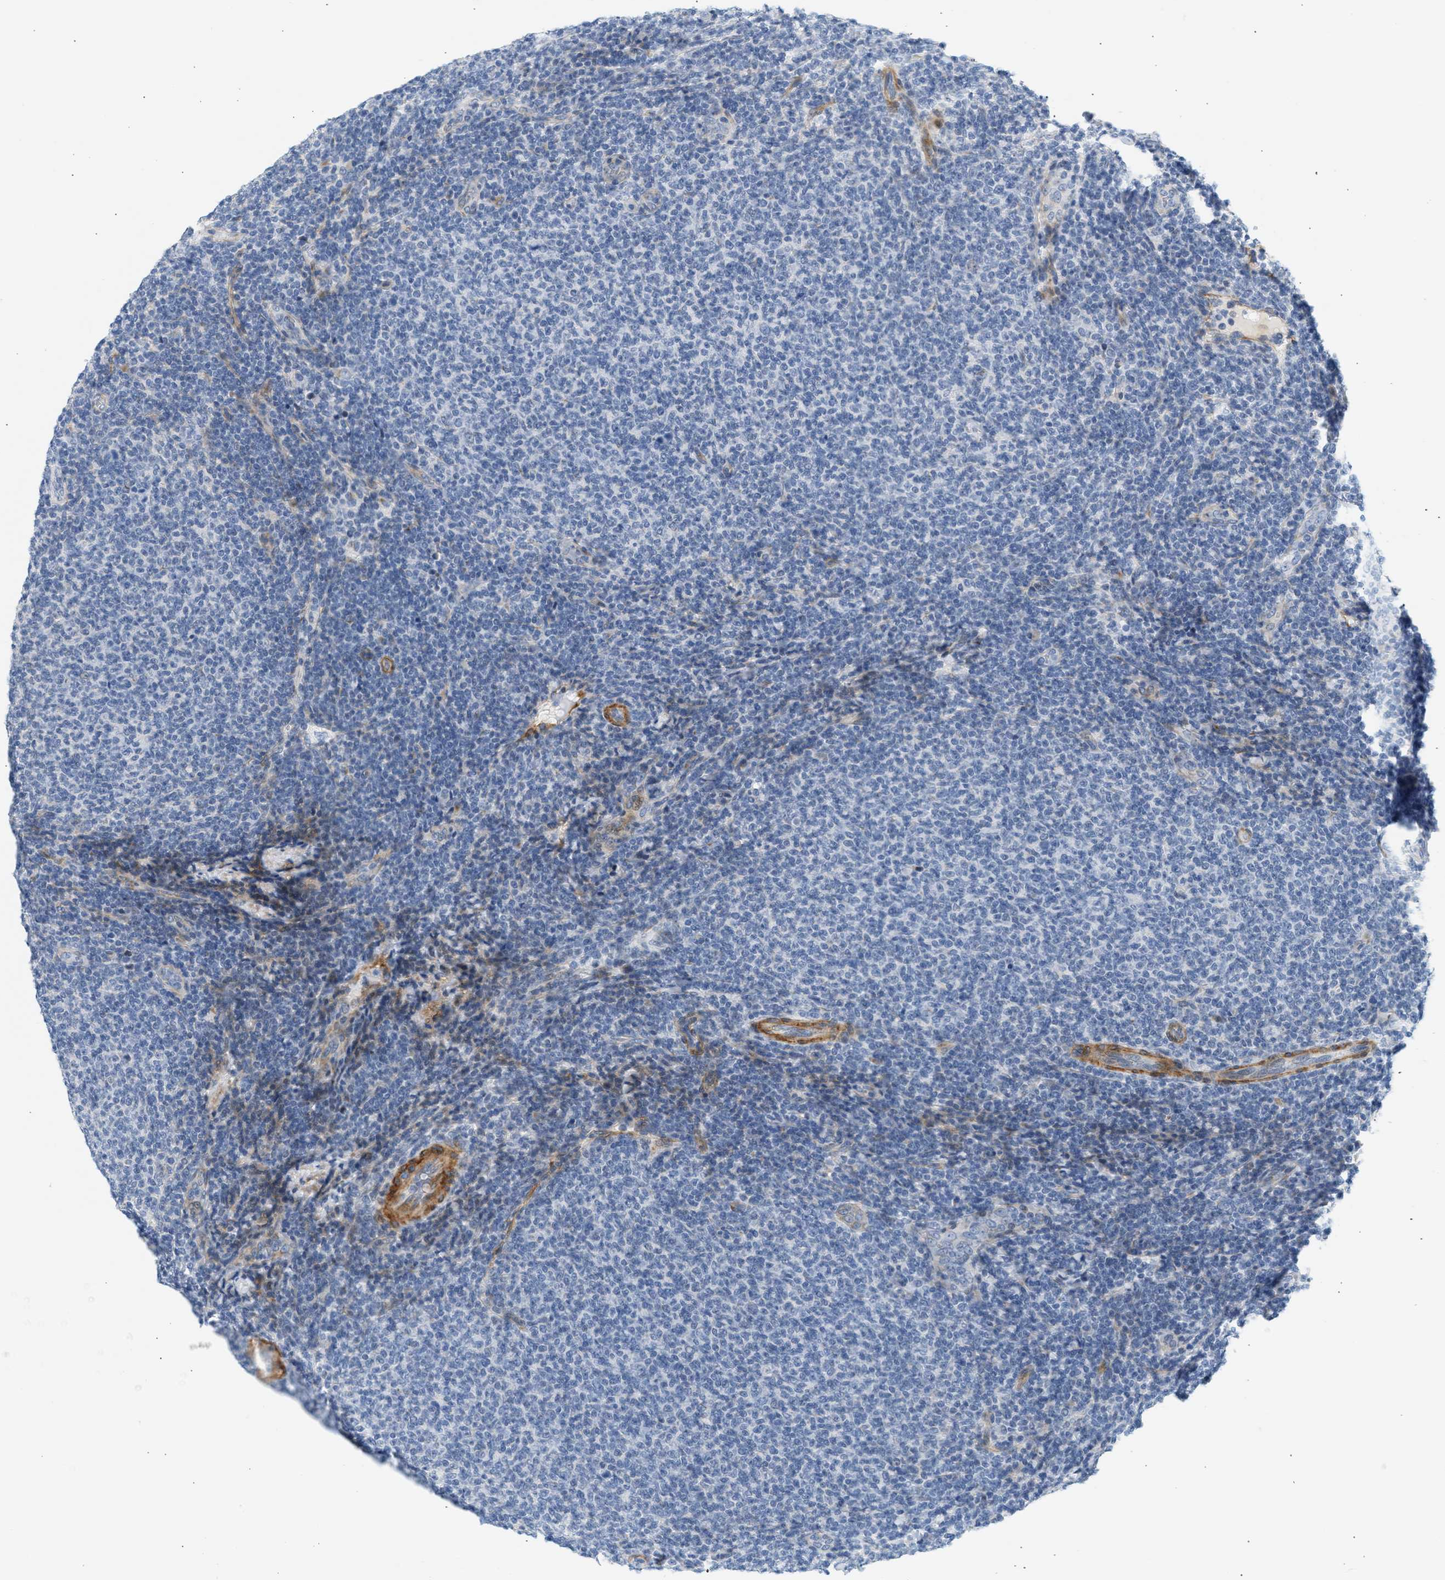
{"staining": {"intensity": "negative", "quantity": "none", "location": "none"}, "tissue": "lymphoma", "cell_type": "Tumor cells", "image_type": "cancer", "snomed": [{"axis": "morphology", "description": "Malignant lymphoma, non-Hodgkin's type, Low grade"}, {"axis": "topography", "description": "Lymph node"}], "caption": "DAB immunohistochemical staining of lymphoma reveals no significant staining in tumor cells.", "gene": "SLC30A7", "patient": {"sex": "male", "age": 66}}